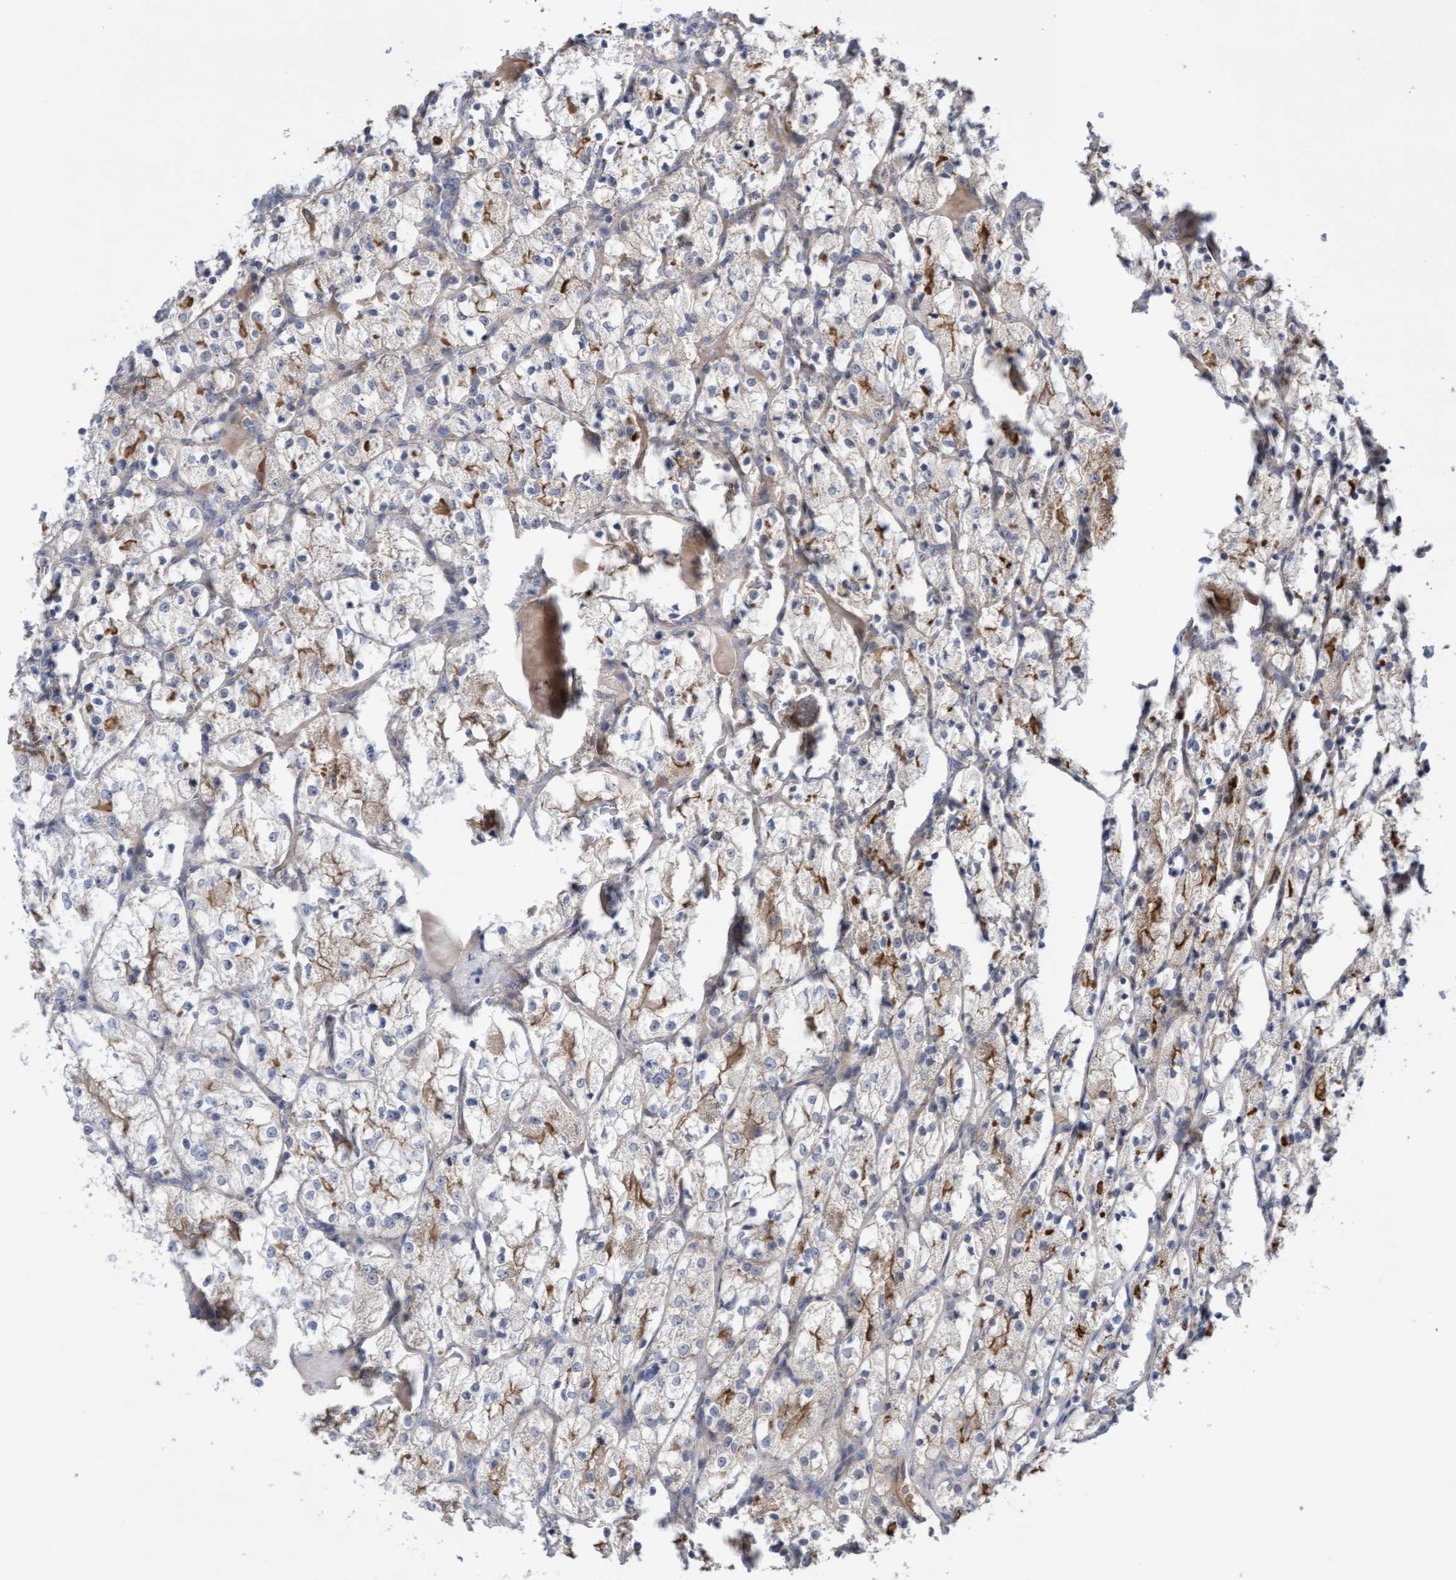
{"staining": {"intensity": "weak", "quantity": "<25%", "location": "cytoplasmic/membranous"}, "tissue": "renal cancer", "cell_type": "Tumor cells", "image_type": "cancer", "snomed": [{"axis": "morphology", "description": "Adenocarcinoma, NOS"}, {"axis": "topography", "description": "Kidney"}], "caption": "IHC histopathology image of neoplastic tissue: human renal cancer stained with DAB (3,3'-diaminobenzidine) displays no significant protein positivity in tumor cells.", "gene": "COBL", "patient": {"sex": "female", "age": 69}}